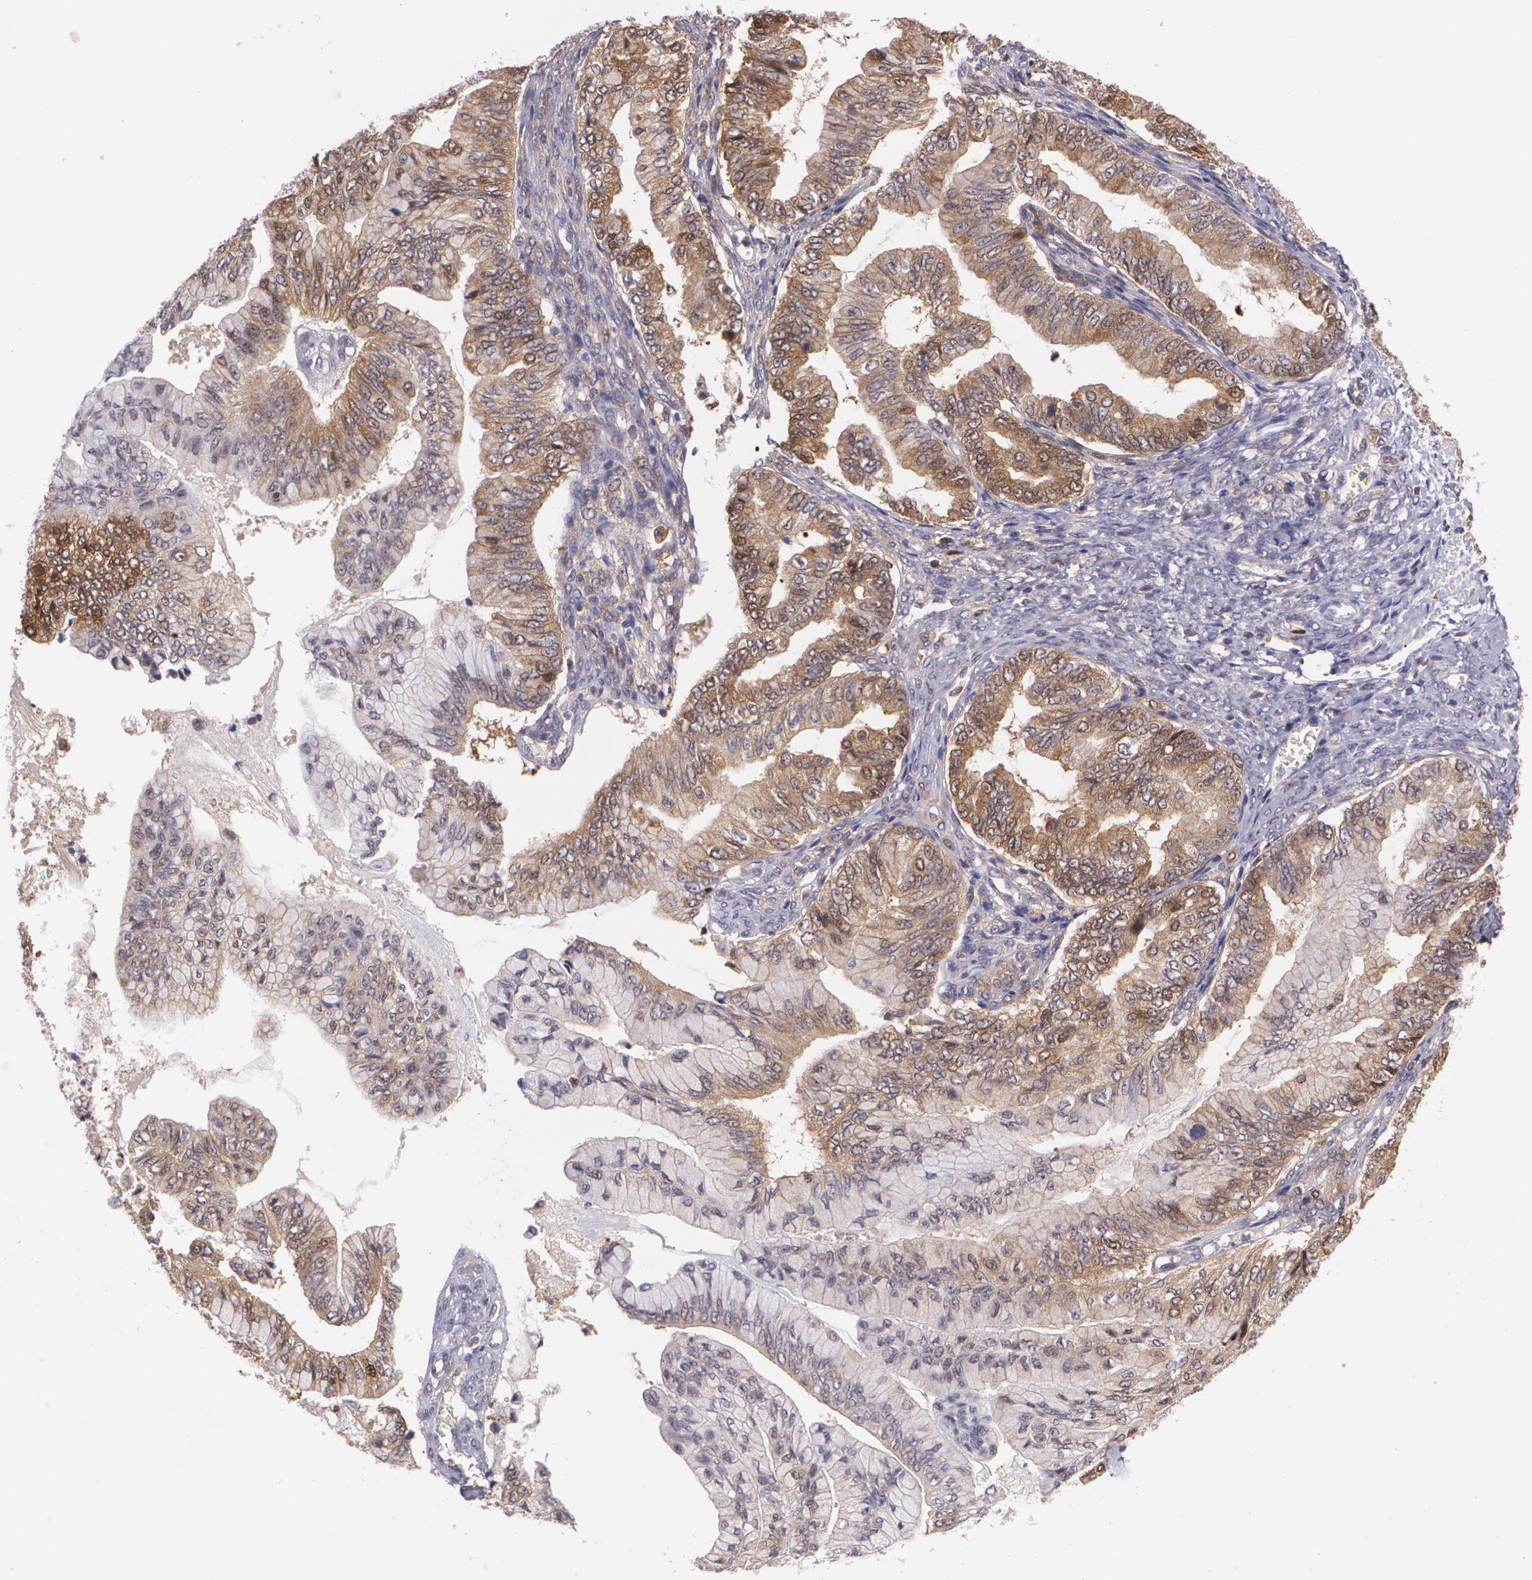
{"staining": {"intensity": "moderate", "quantity": ">75%", "location": "cytoplasmic/membranous"}, "tissue": "ovarian cancer", "cell_type": "Tumor cells", "image_type": "cancer", "snomed": [{"axis": "morphology", "description": "Cystadenocarcinoma, mucinous, NOS"}, {"axis": "topography", "description": "Ovary"}], "caption": "IHC photomicrograph of neoplastic tissue: ovarian cancer stained using immunohistochemistry (IHC) shows medium levels of moderate protein expression localized specifically in the cytoplasmic/membranous of tumor cells, appearing as a cytoplasmic/membranous brown color.", "gene": "HSPH1", "patient": {"sex": "female", "age": 36}}